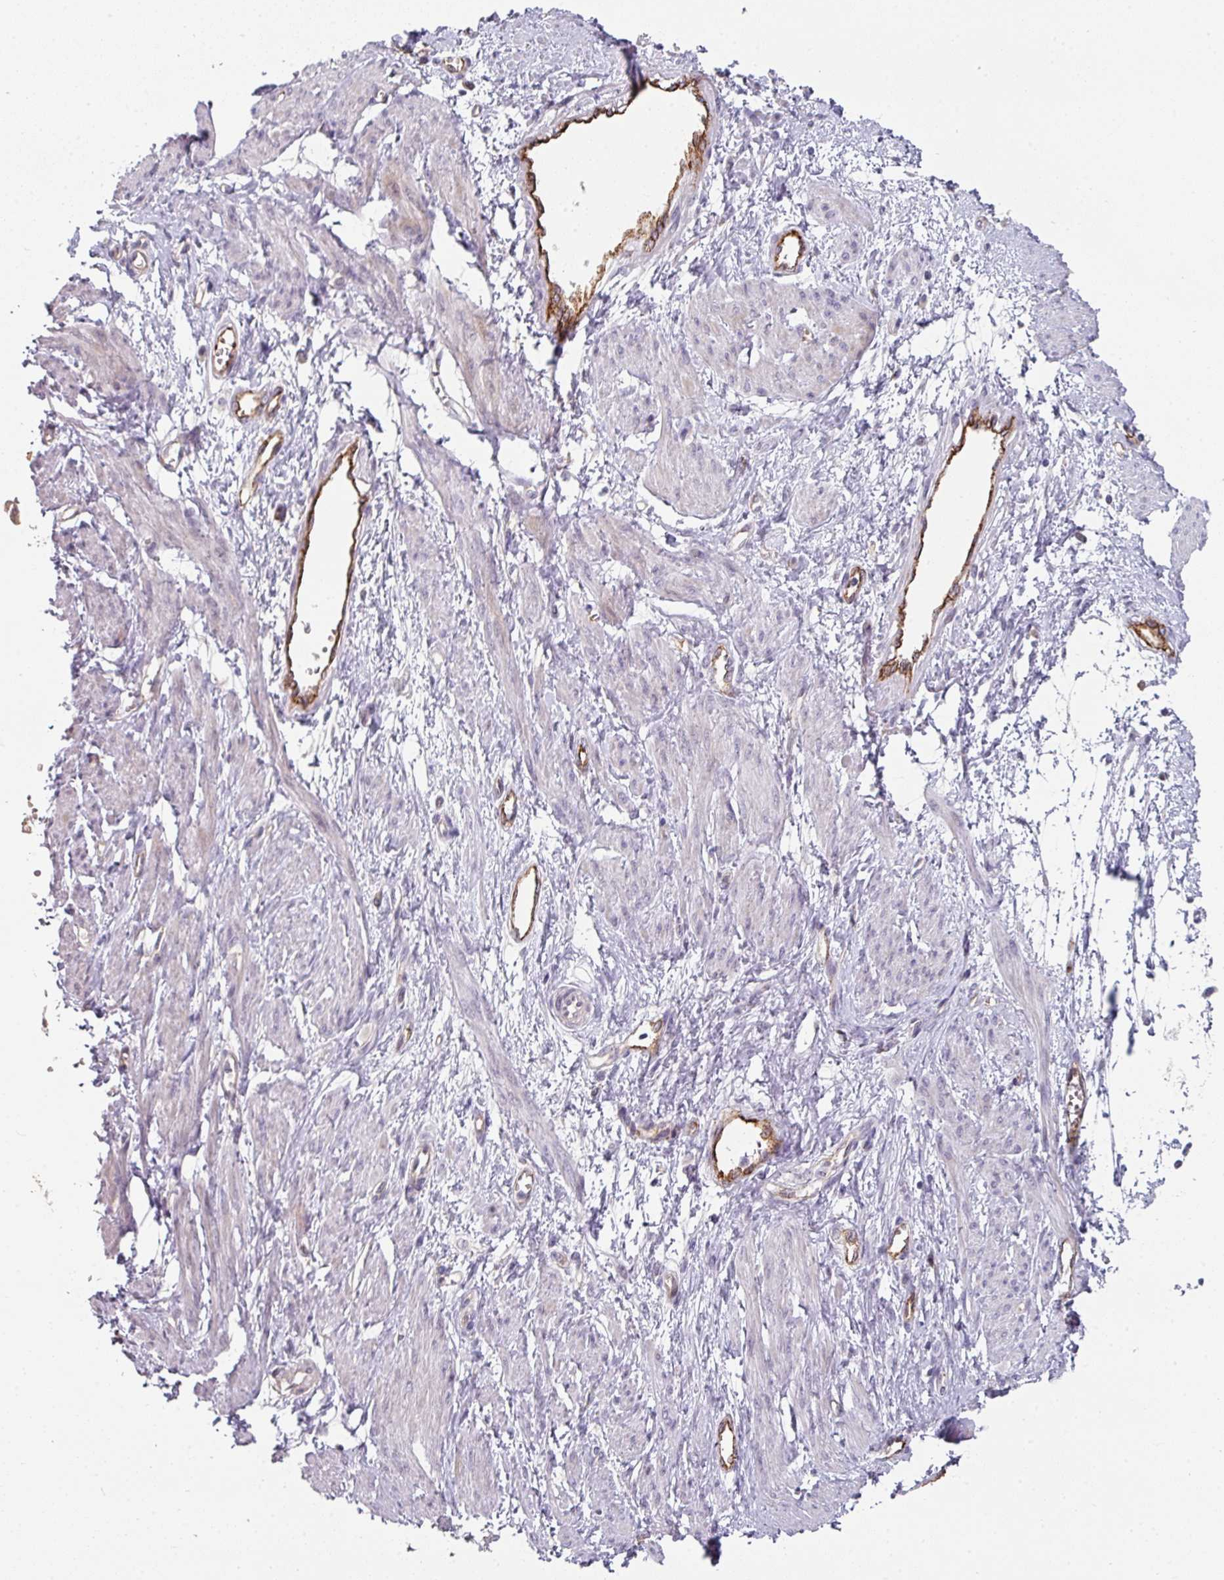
{"staining": {"intensity": "negative", "quantity": "none", "location": "none"}, "tissue": "smooth muscle", "cell_type": "Smooth muscle cells", "image_type": "normal", "snomed": [{"axis": "morphology", "description": "Normal tissue, NOS"}, {"axis": "topography", "description": "Smooth muscle"}, {"axis": "topography", "description": "Uterus"}], "caption": "Smooth muscle was stained to show a protein in brown. There is no significant positivity in smooth muscle cells. (Immunohistochemistry (ihc), brightfield microscopy, high magnification).", "gene": "SIDT2", "patient": {"sex": "female", "age": 39}}